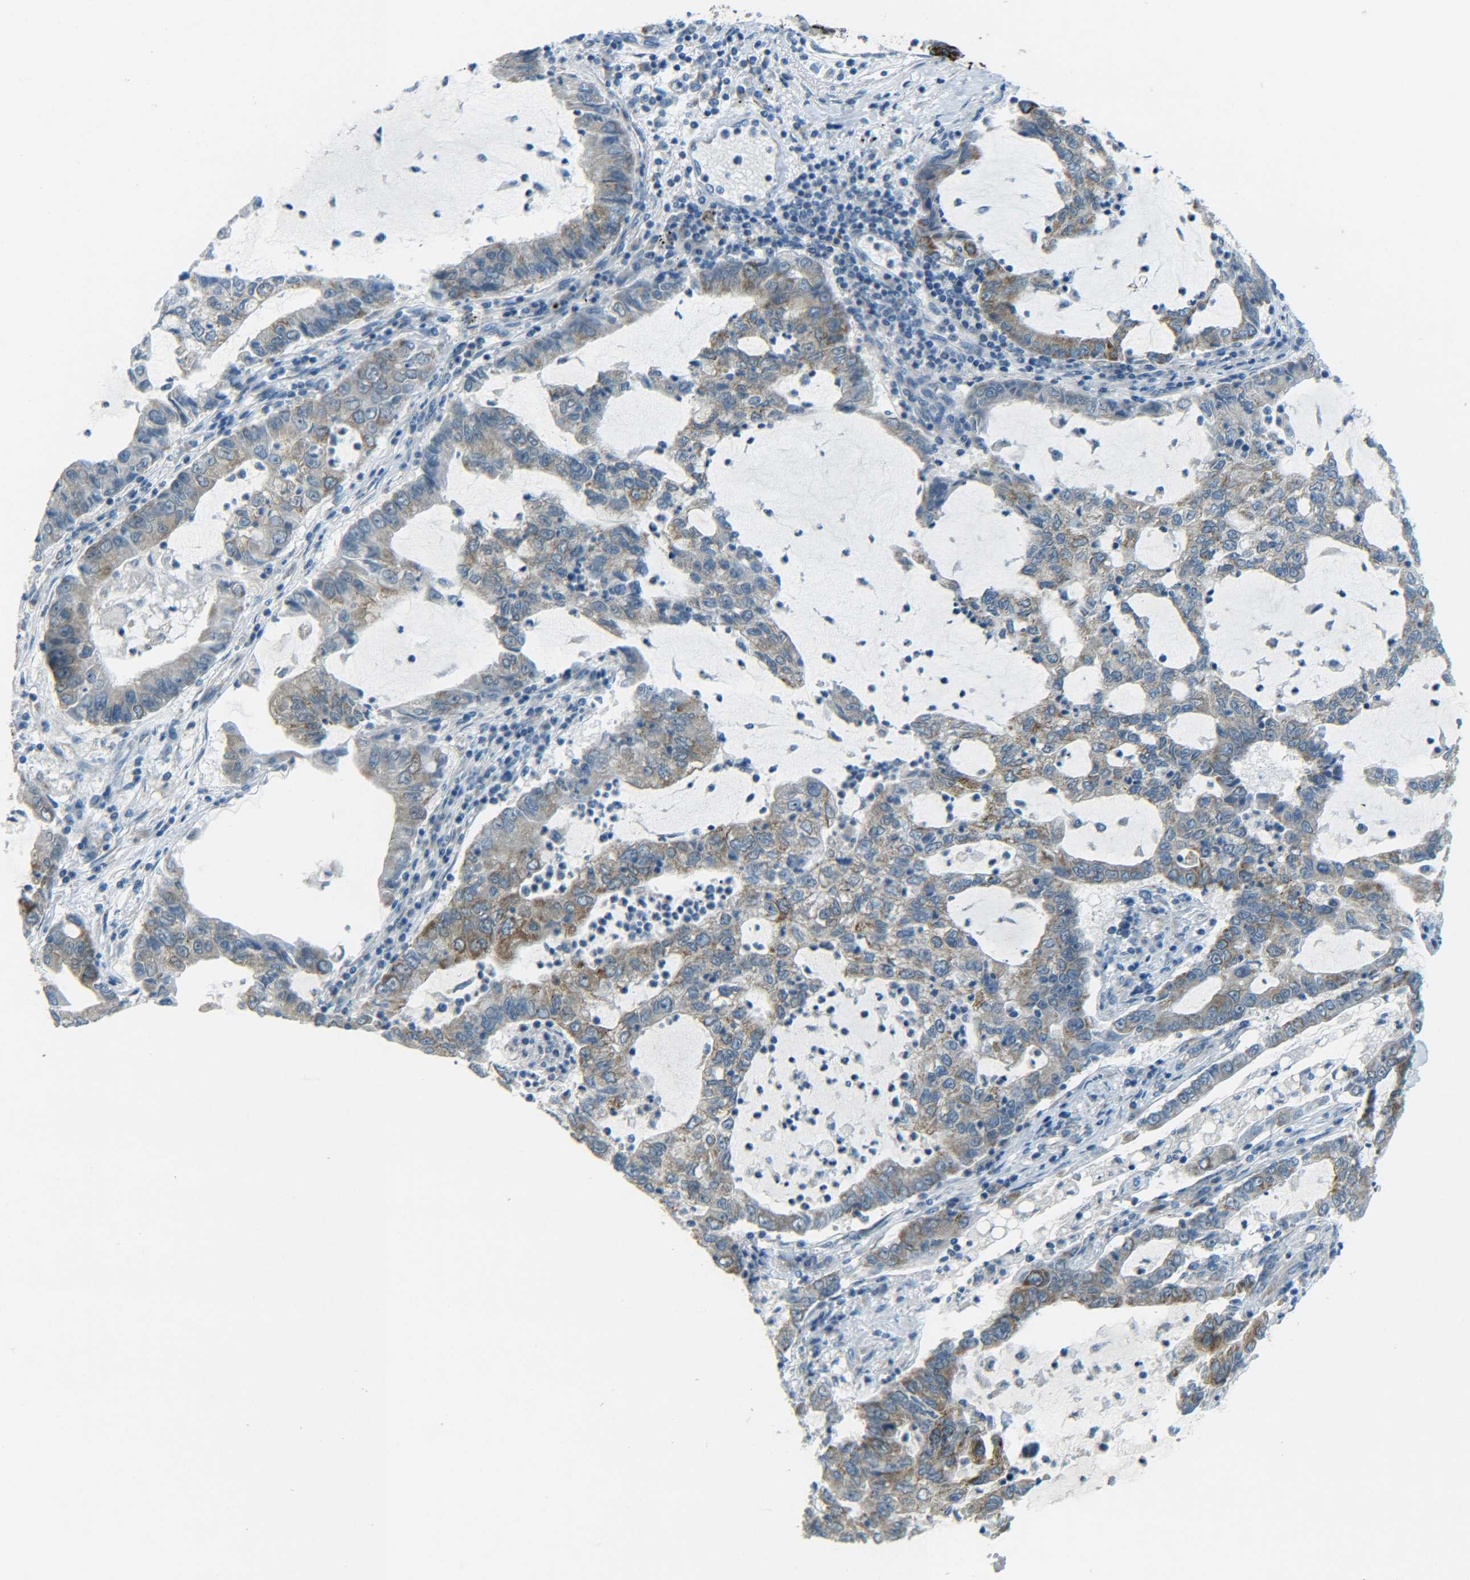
{"staining": {"intensity": "weak", "quantity": "25%-75%", "location": "cytoplasmic/membranous"}, "tissue": "lung cancer", "cell_type": "Tumor cells", "image_type": "cancer", "snomed": [{"axis": "morphology", "description": "Adenocarcinoma, NOS"}, {"axis": "topography", "description": "Lung"}], "caption": "An image of lung cancer (adenocarcinoma) stained for a protein demonstrates weak cytoplasmic/membranous brown staining in tumor cells.", "gene": "CYB5R1", "patient": {"sex": "female", "age": 51}}